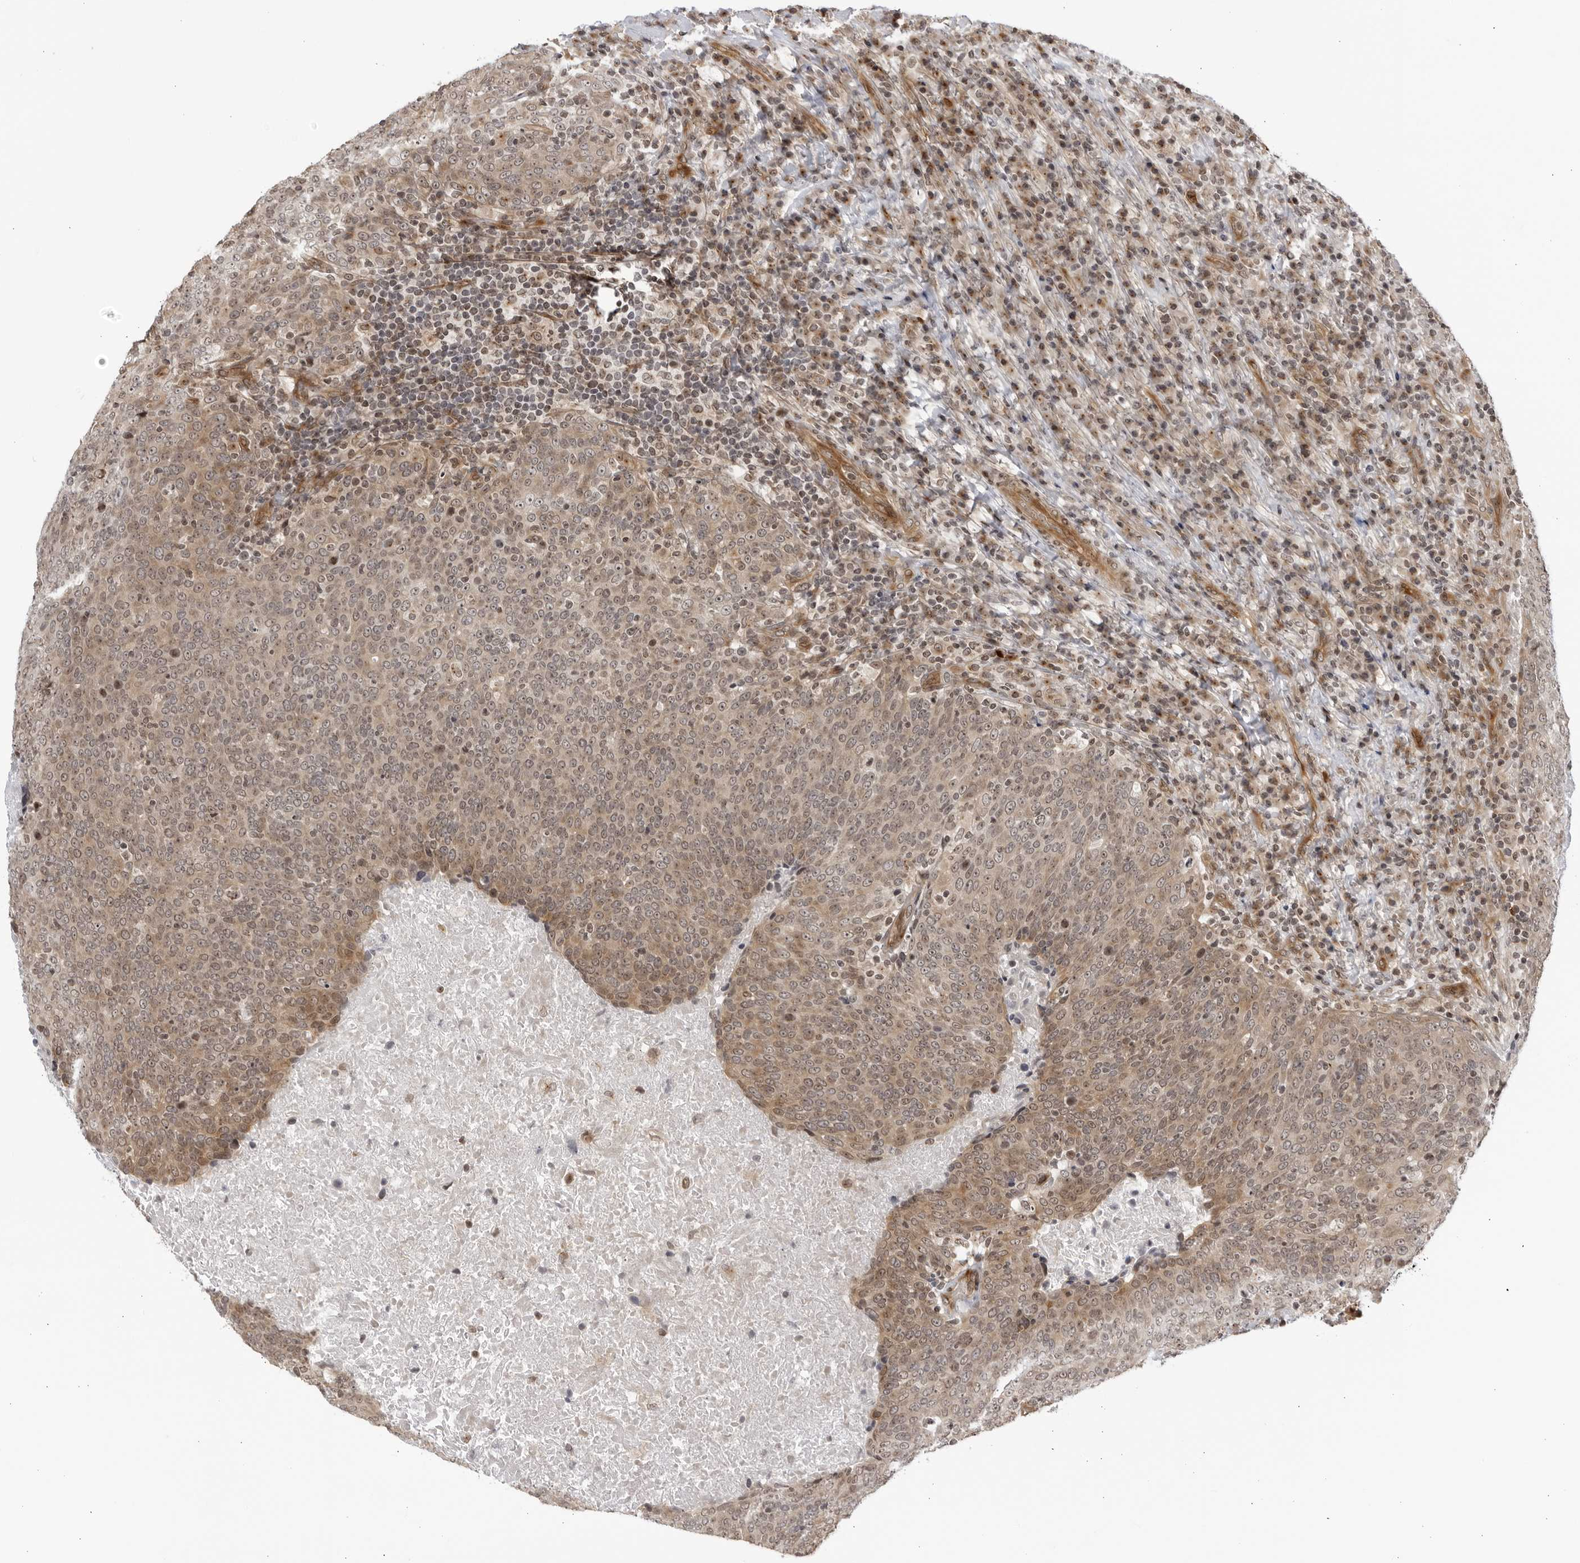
{"staining": {"intensity": "moderate", "quantity": ">75%", "location": "cytoplasmic/membranous,nuclear"}, "tissue": "head and neck cancer", "cell_type": "Tumor cells", "image_type": "cancer", "snomed": [{"axis": "morphology", "description": "Squamous cell carcinoma, NOS"}, {"axis": "morphology", "description": "Squamous cell carcinoma, metastatic, NOS"}, {"axis": "topography", "description": "Lymph node"}, {"axis": "topography", "description": "Head-Neck"}], "caption": "This photomicrograph shows head and neck cancer stained with immunohistochemistry (IHC) to label a protein in brown. The cytoplasmic/membranous and nuclear of tumor cells show moderate positivity for the protein. Nuclei are counter-stained blue.", "gene": "CNBD1", "patient": {"sex": "male", "age": 62}}